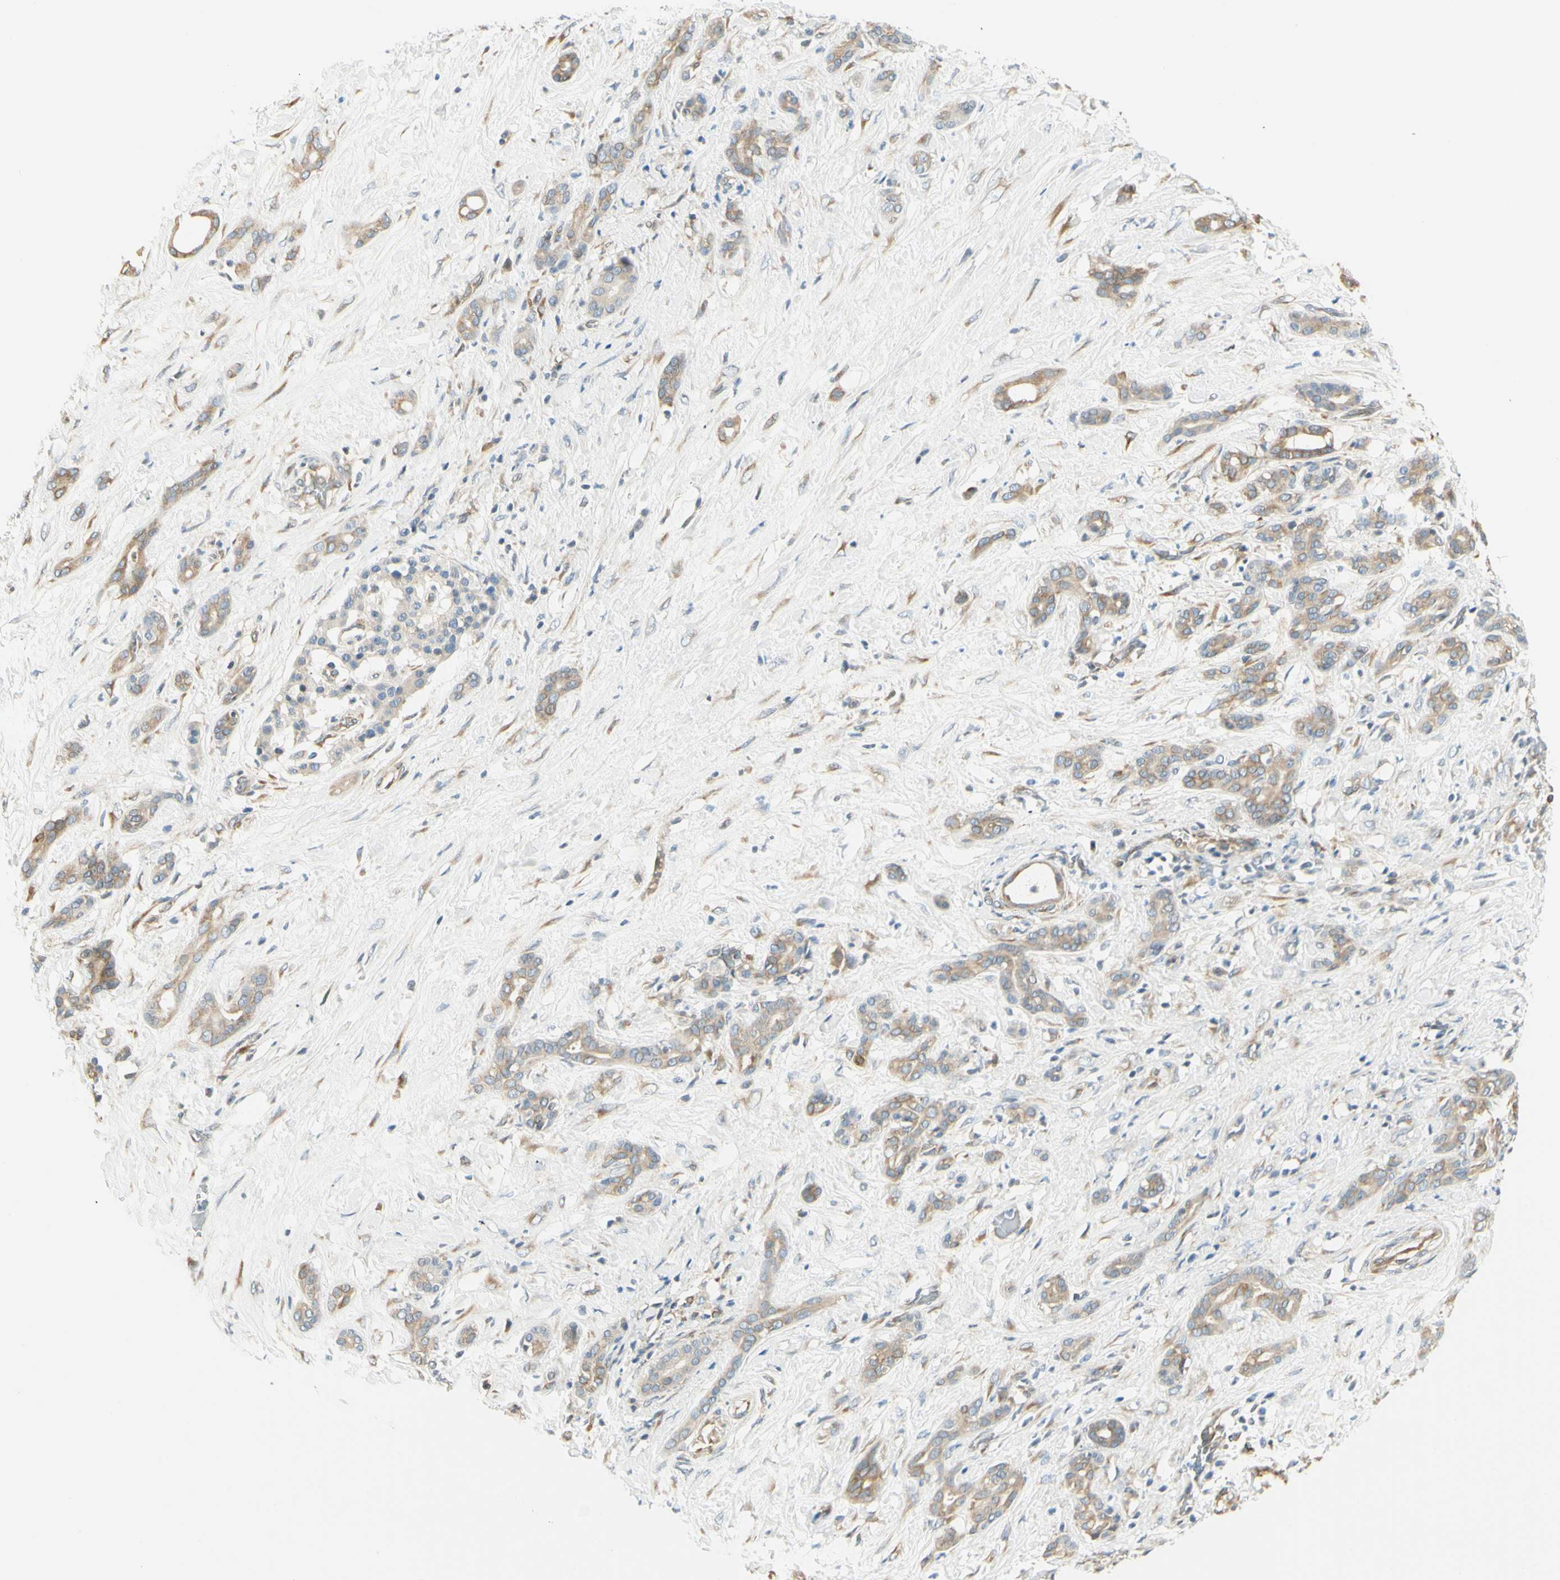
{"staining": {"intensity": "weak", "quantity": ">75%", "location": "cytoplasmic/membranous"}, "tissue": "pancreatic cancer", "cell_type": "Tumor cells", "image_type": "cancer", "snomed": [{"axis": "morphology", "description": "Adenocarcinoma, NOS"}, {"axis": "topography", "description": "Pancreas"}], "caption": "The immunohistochemical stain shows weak cytoplasmic/membranous positivity in tumor cells of pancreatic cancer tissue. The staining is performed using DAB (3,3'-diaminobenzidine) brown chromogen to label protein expression. The nuclei are counter-stained blue using hematoxylin.", "gene": "IGDCC4", "patient": {"sex": "male", "age": 41}}